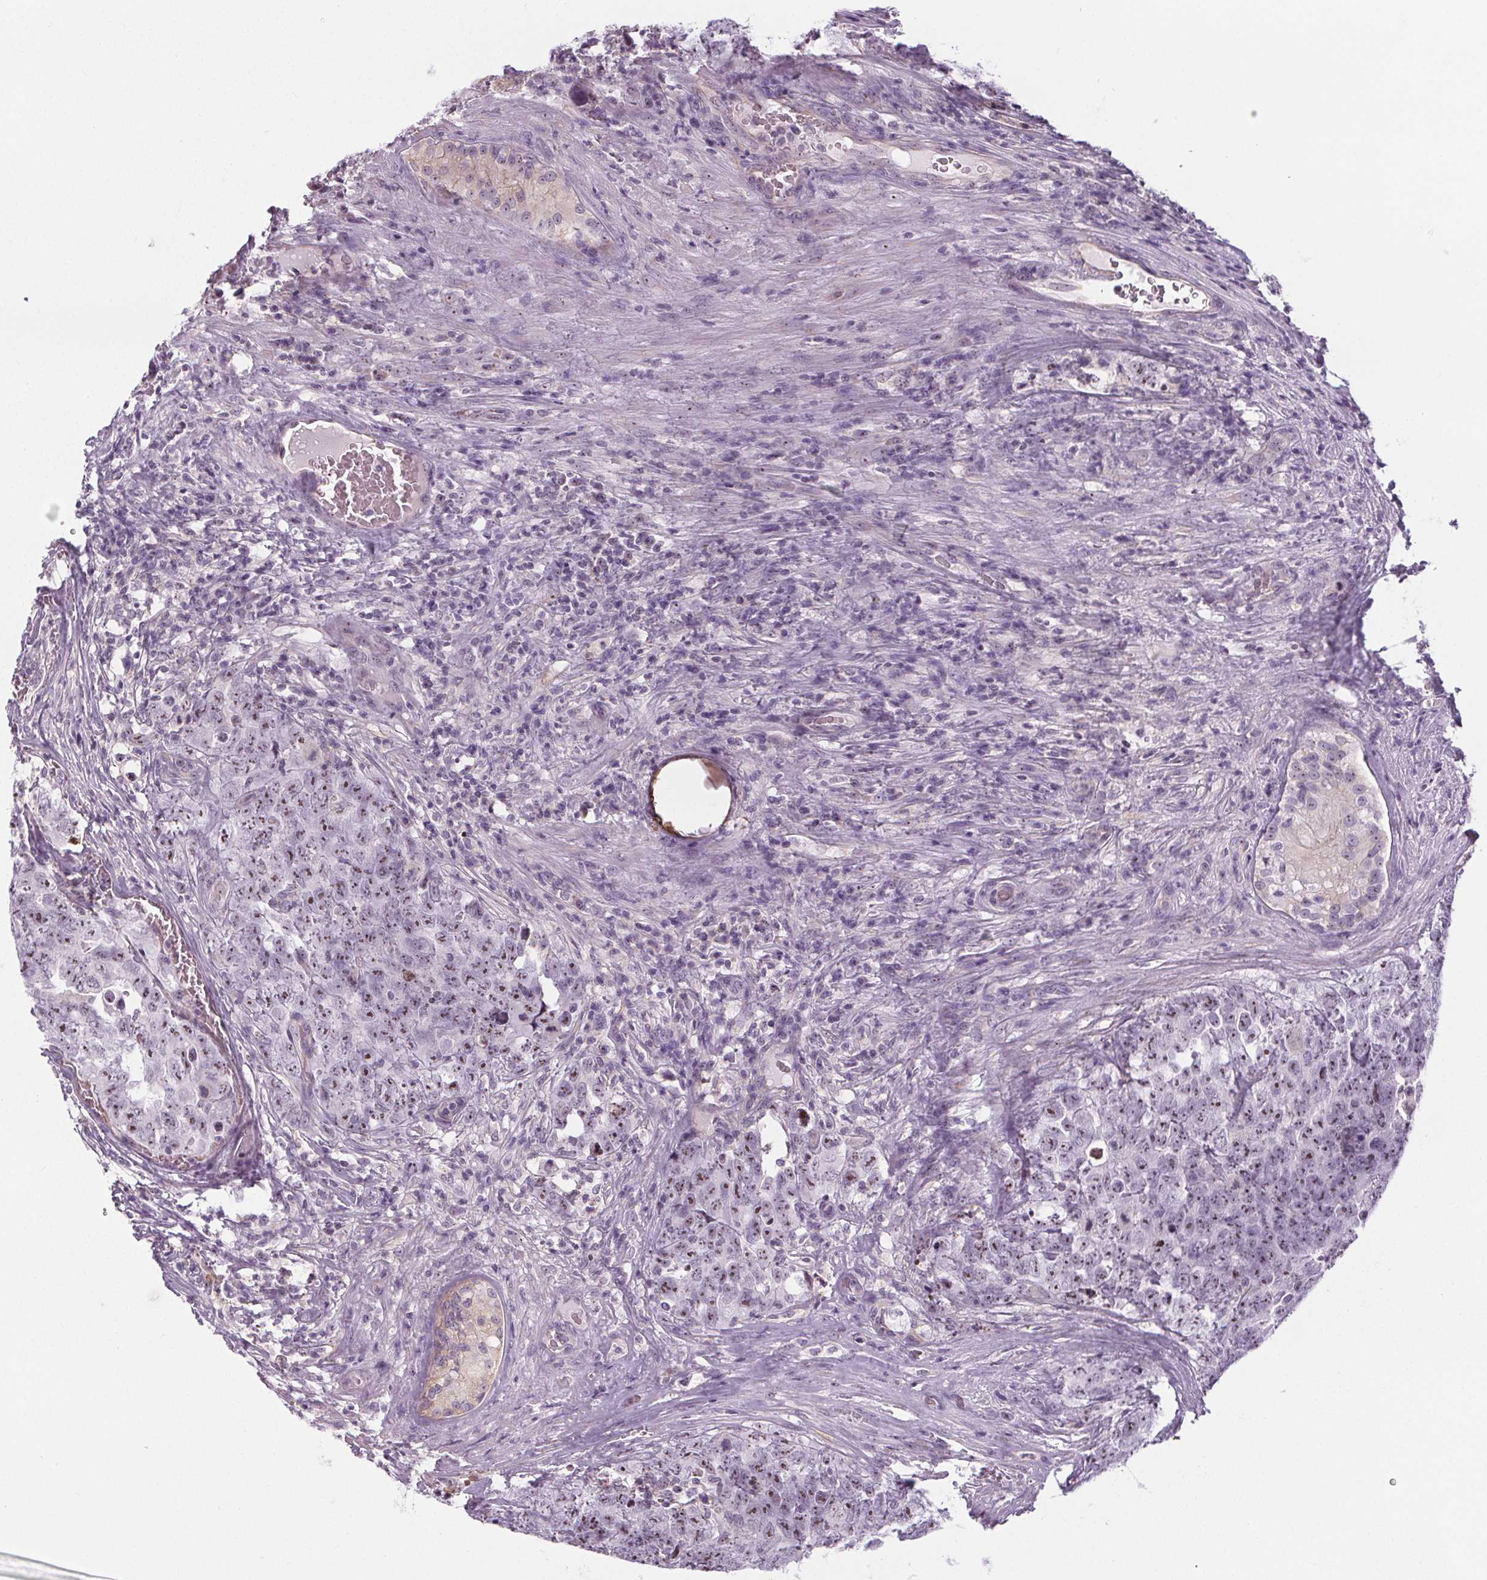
{"staining": {"intensity": "moderate", "quantity": ">75%", "location": "nuclear"}, "tissue": "testis cancer", "cell_type": "Tumor cells", "image_type": "cancer", "snomed": [{"axis": "morphology", "description": "Carcinoma, Embryonal, NOS"}, {"axis": "topography", "description": "Testis"}], "caption": "Testis cancer (embryonal carcinoma) stained with a brown dye shows moderate nuclear positive expression in approximately >75% of tumor cells.", "gene": "NOLC1", "patient": {"sex": "male", "age": 24}}